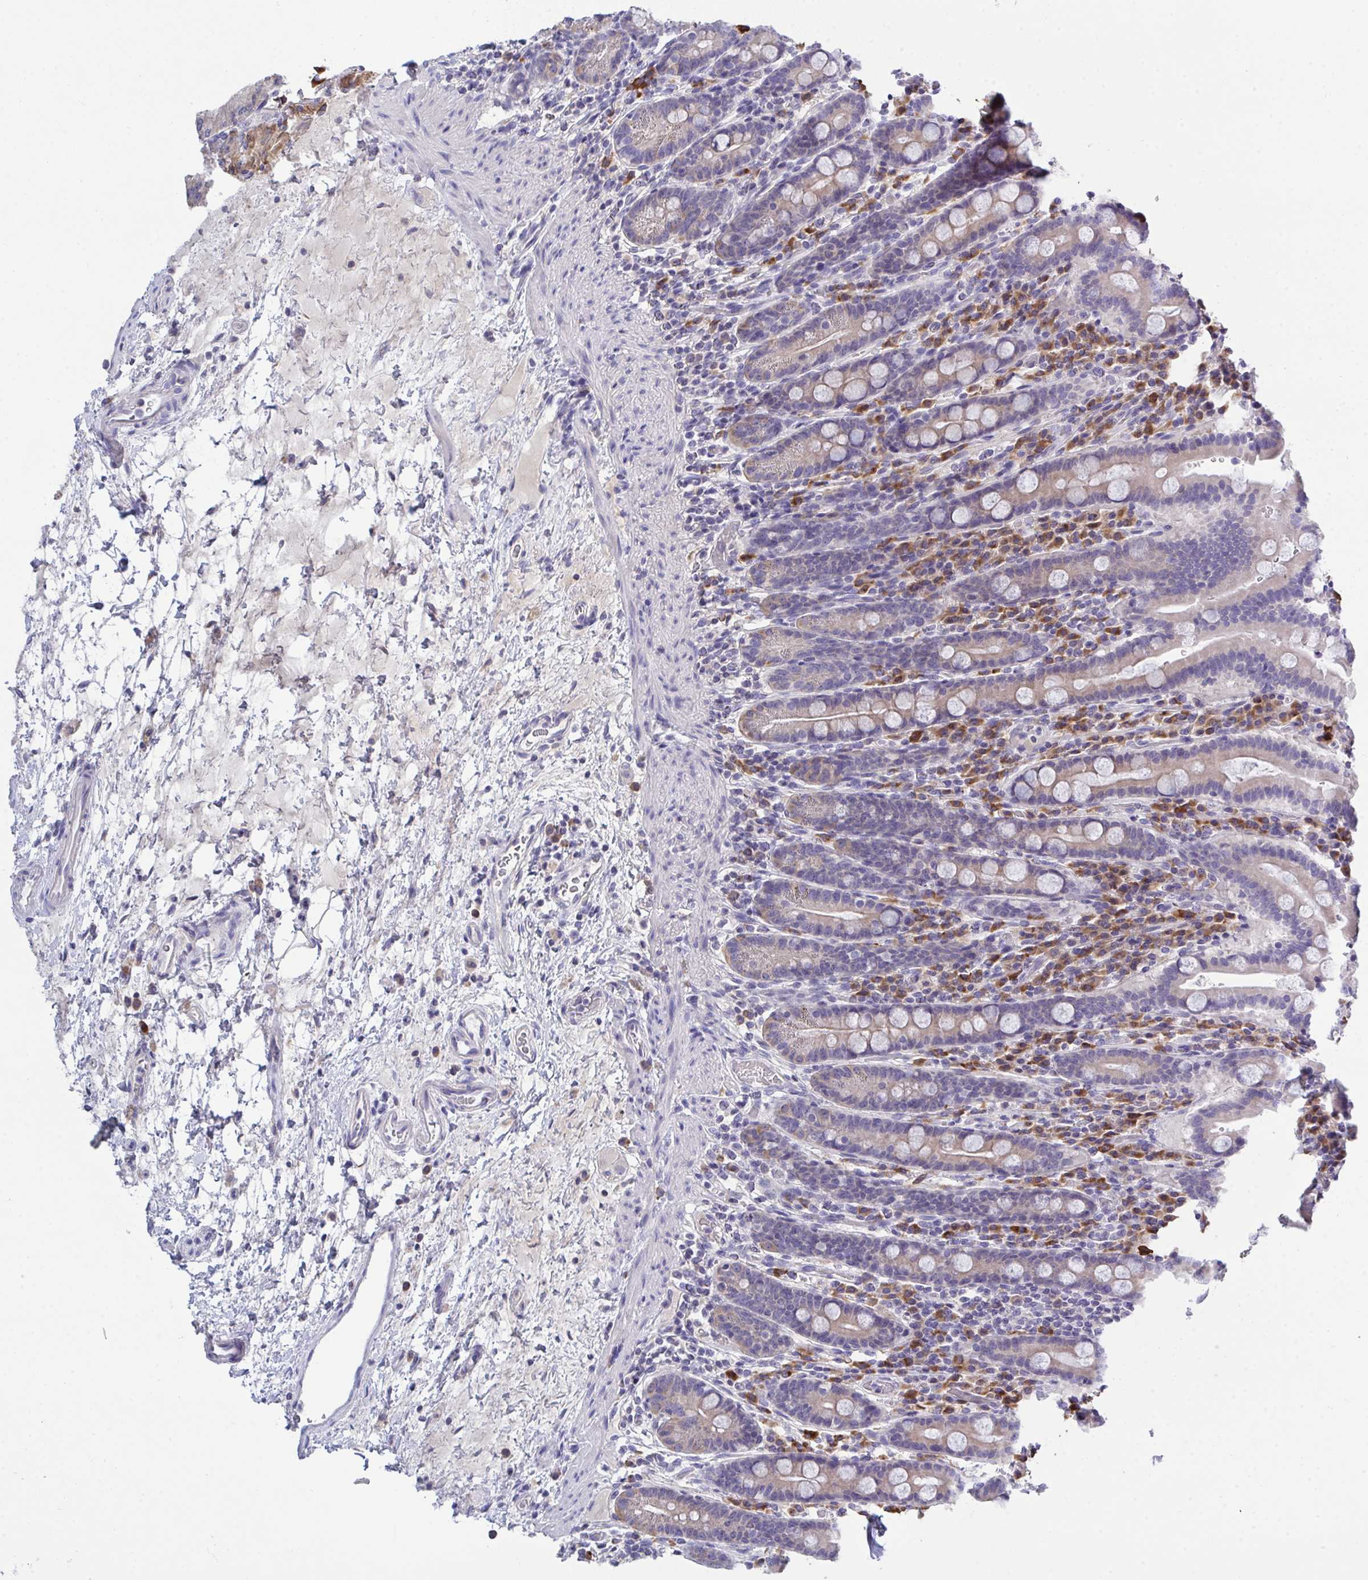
{"staining": {"intensity": "negative", "quantity": "none", "location": "none"}, "tissue": "small intestine", "cell_type": "Glandular cells", "image_type": "normal", "snomed": [{"axis": "morphology", "description": "Normal tissue, NOS"}, {"axis": "topography", "description": "Small intestine"}], "caption": "Glandular cells are negative for protein expression in benign human small intestine. (DAB (3,3'-diaminobenzidine) immunohistochemistry (IHC) visualized using brightfield microscopy, high magnification).", "gene": "LRRC58", "patient": {"sex": "male", "age": 26}}